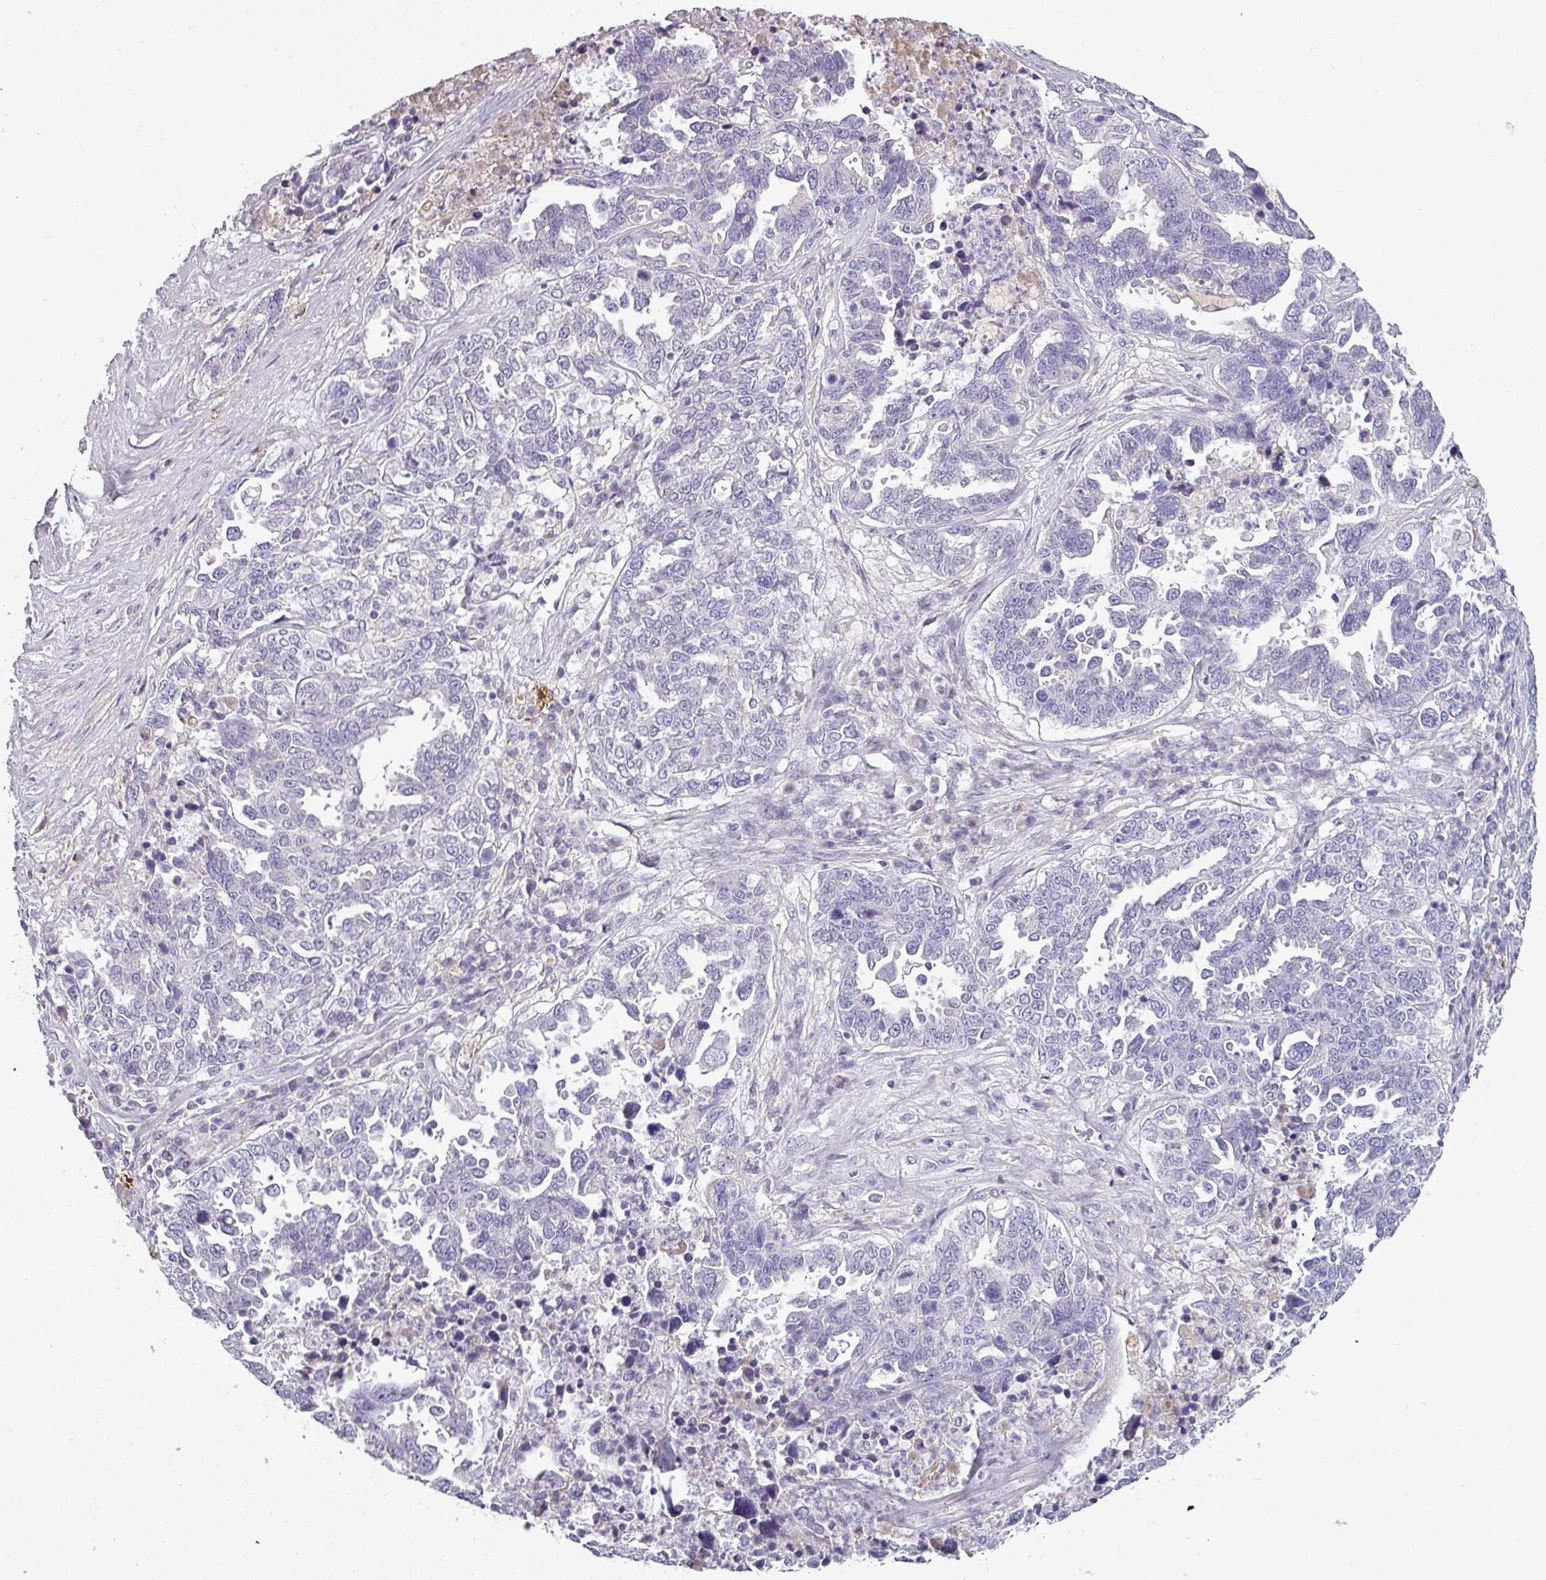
{"staining": {"intensity": "negative", "quantity": "none", "location": "none"}, "tissue": "ovarian cancer", "cell_type": "Tumor cells", "image_type": "cancer", "snomed": [{"axis": "morphology", "description": "Carcinoma, endometroid"}, {"axis": "topography", "description": "Ovary"}], "caption": "Immunohistochemistry image of neoplastic tissue: endometroid carcinoma (ovarian) stained with DAB demonstrates no significant protein positivity in tumor cells.", "gene": "SLC26A9", "patient": {"sex": "female", "age": 62}}